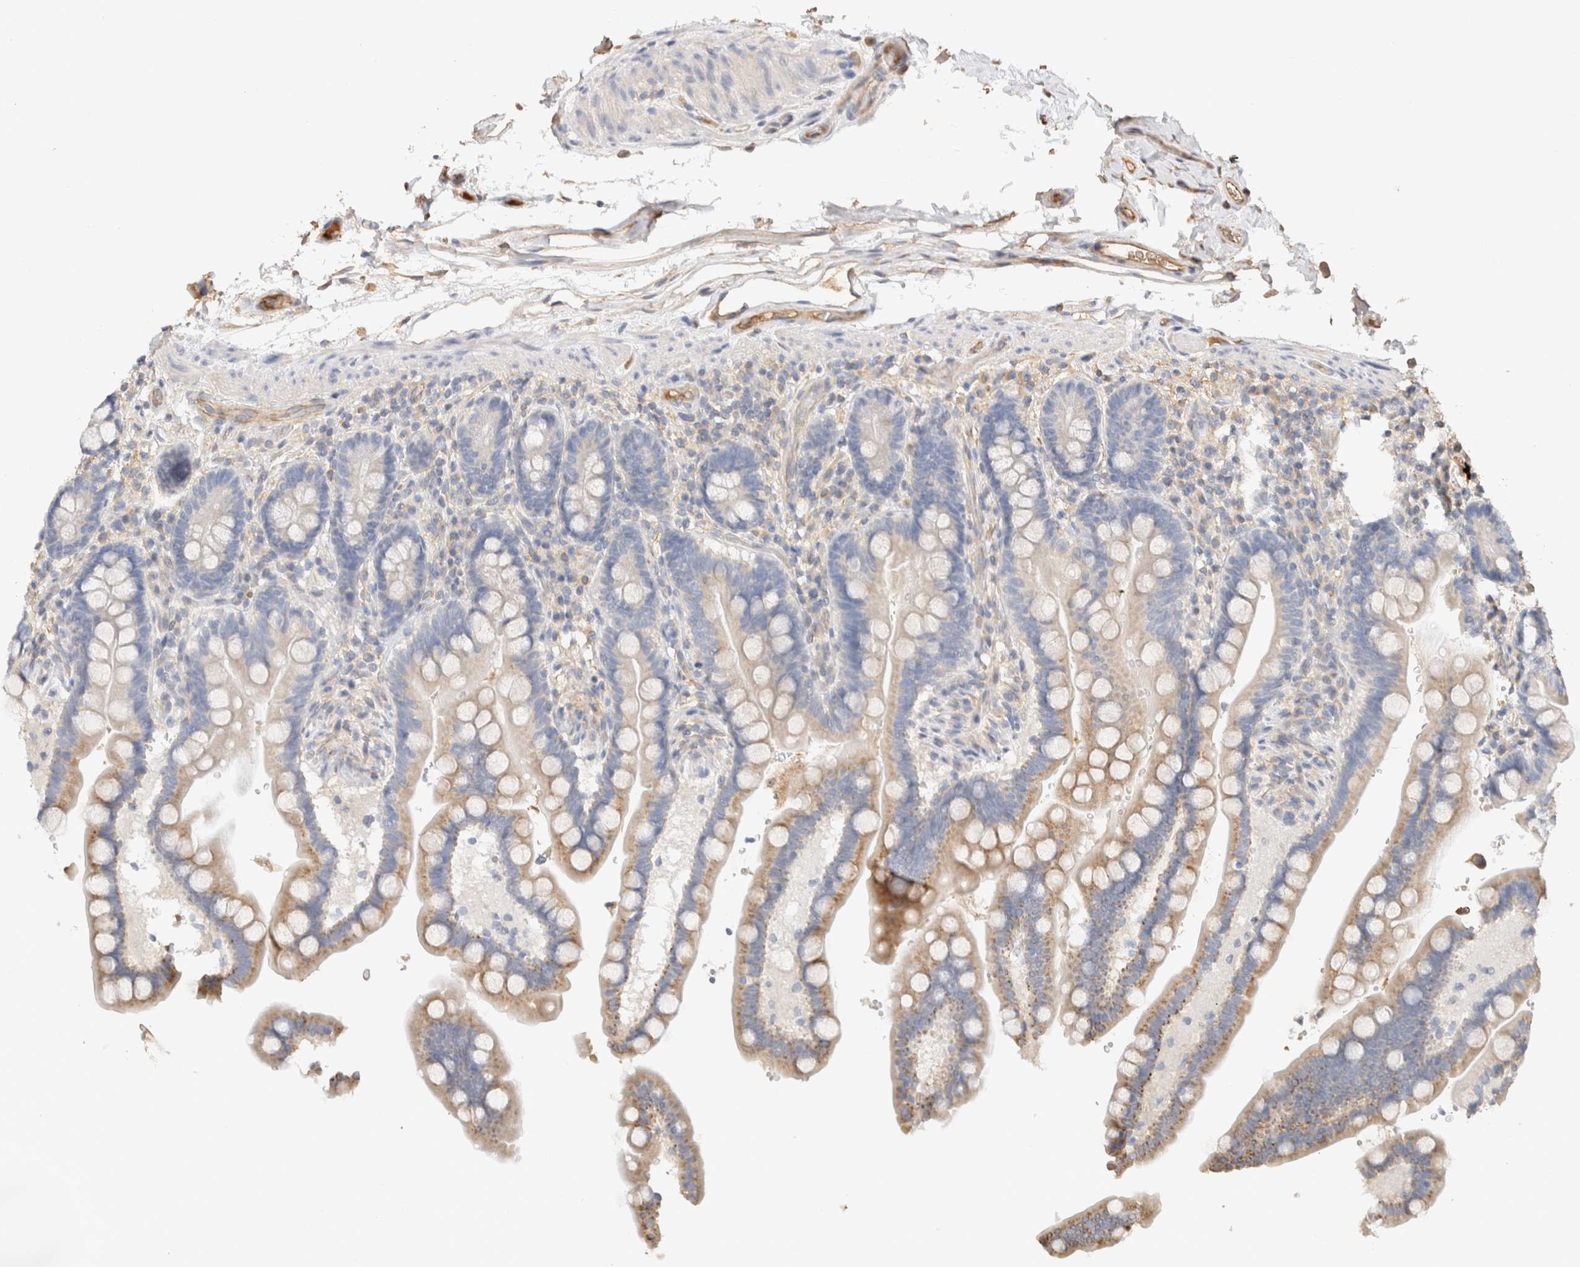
{"staining": {"intensity": "moderate", "quantity": ">75%", "location": "cytoplasmic/membranous"}, "tissue": "colon", "cell_type": "Endothelial cells", "image_type": "normal", "snomed": [{"axis": "morphology", "description": "Normal tissue, NOS"}, {"axis": "topography", "description": "Smooth muscle"}, {"axis": "topography", "description": "Colon"}], "caption": "High-power microscopy captured an IHC image of unremarkable colon, revealing moderate cytoplasmic/membranous expression in approximately >75% of endothelial cells.", "gene": "PROS1", "patient": {"sex": "male", "age": 73}}